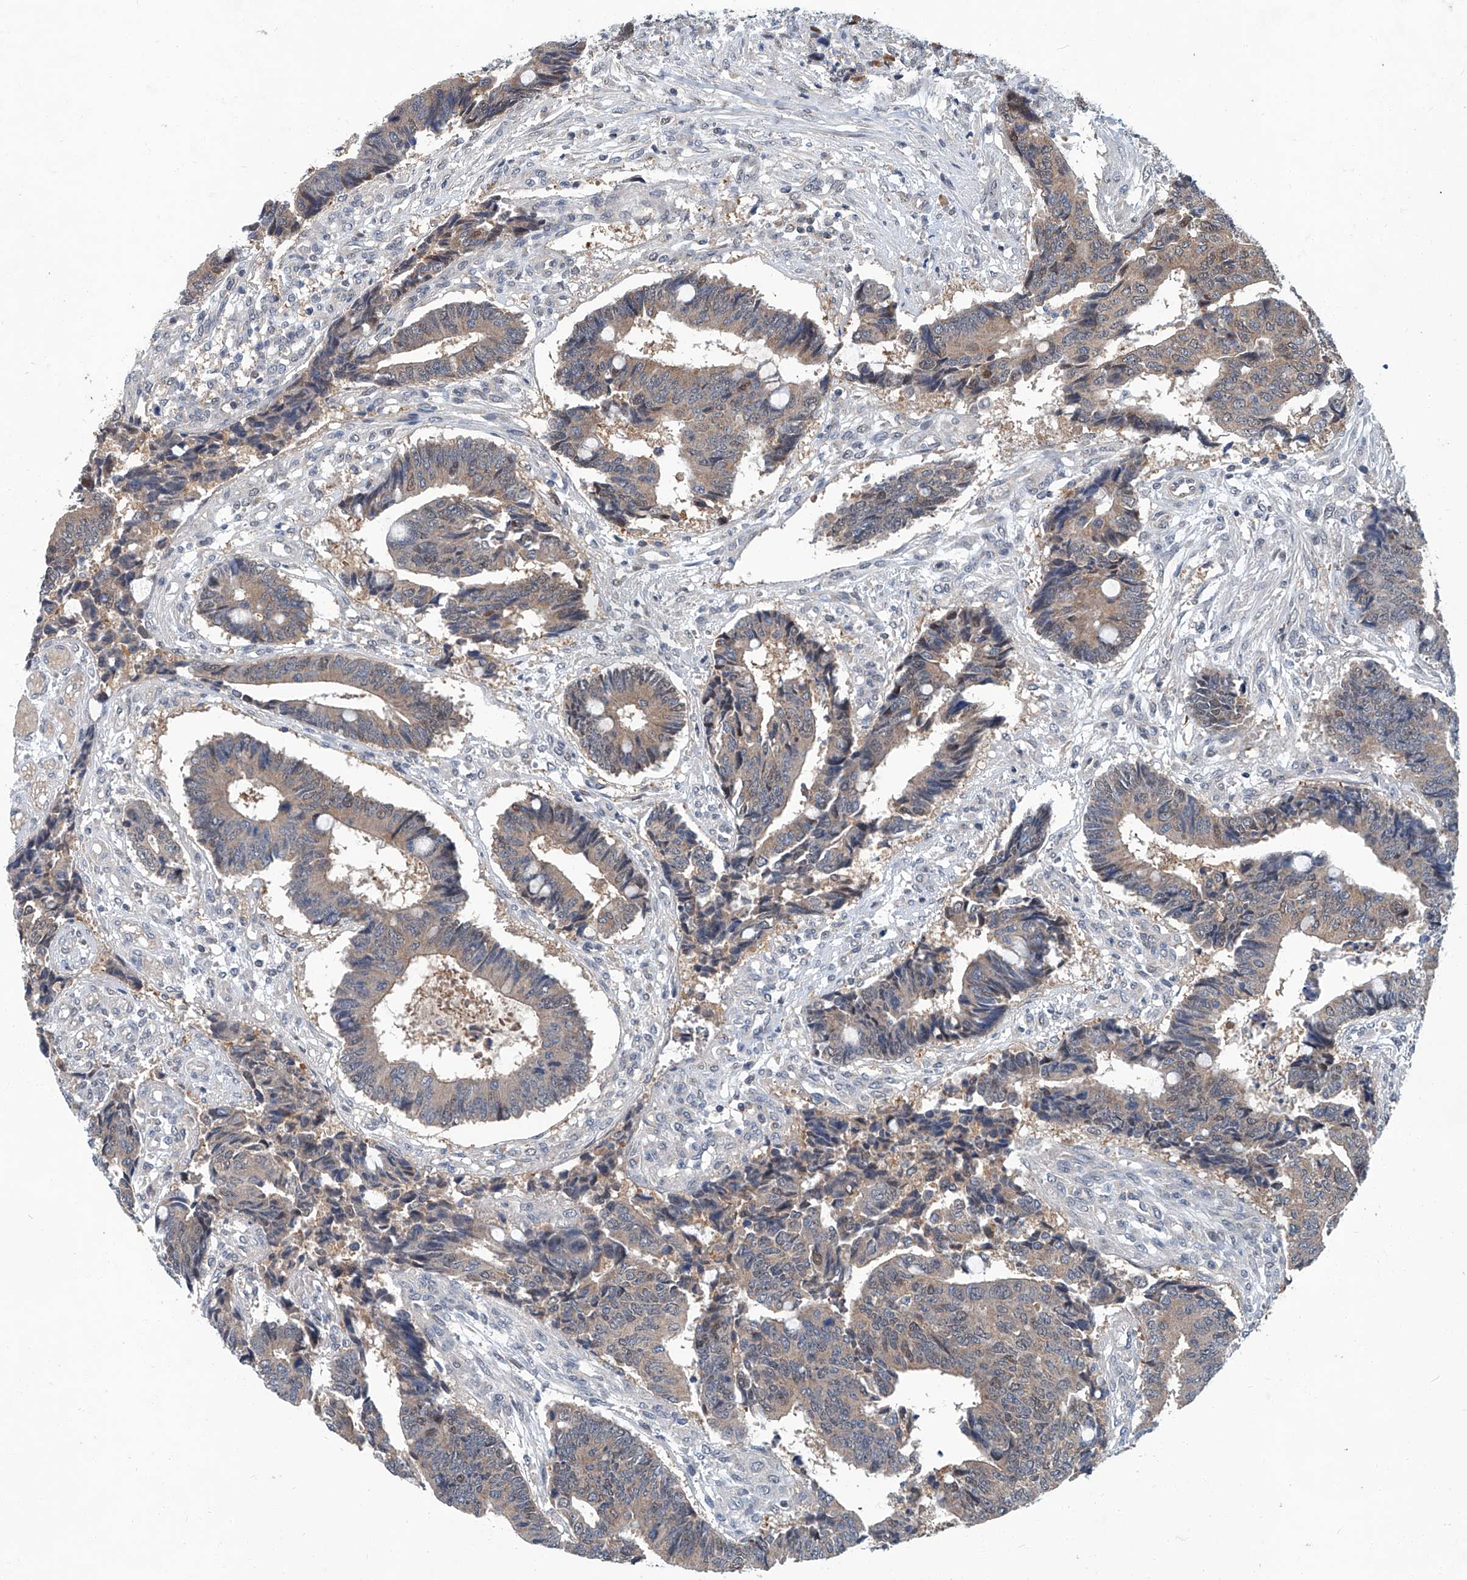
{"staining": {"intensity": "weak", "quantity": "25%-75%", "location": "cytoplasmic/membranous,nuclear"}, "tissue": "colorectal cancer", "cell_type": "Tumor cells", "image_type": "cancer", "snomed": [{"axis": "morphology", "description": "Adenocarcinoma, NOS"}, {"axis": "topography", "description": "Rectum"}], "caption": "Adenocarcinoma (colorectal) was stained to show a protein in brown. There is low levels of weak cytoplasmic/membranous and nuclear positivity in about 25%-75% of tumor cells.", "gene": "CLK1", "patient": {"sex": "male", "age": 84}}